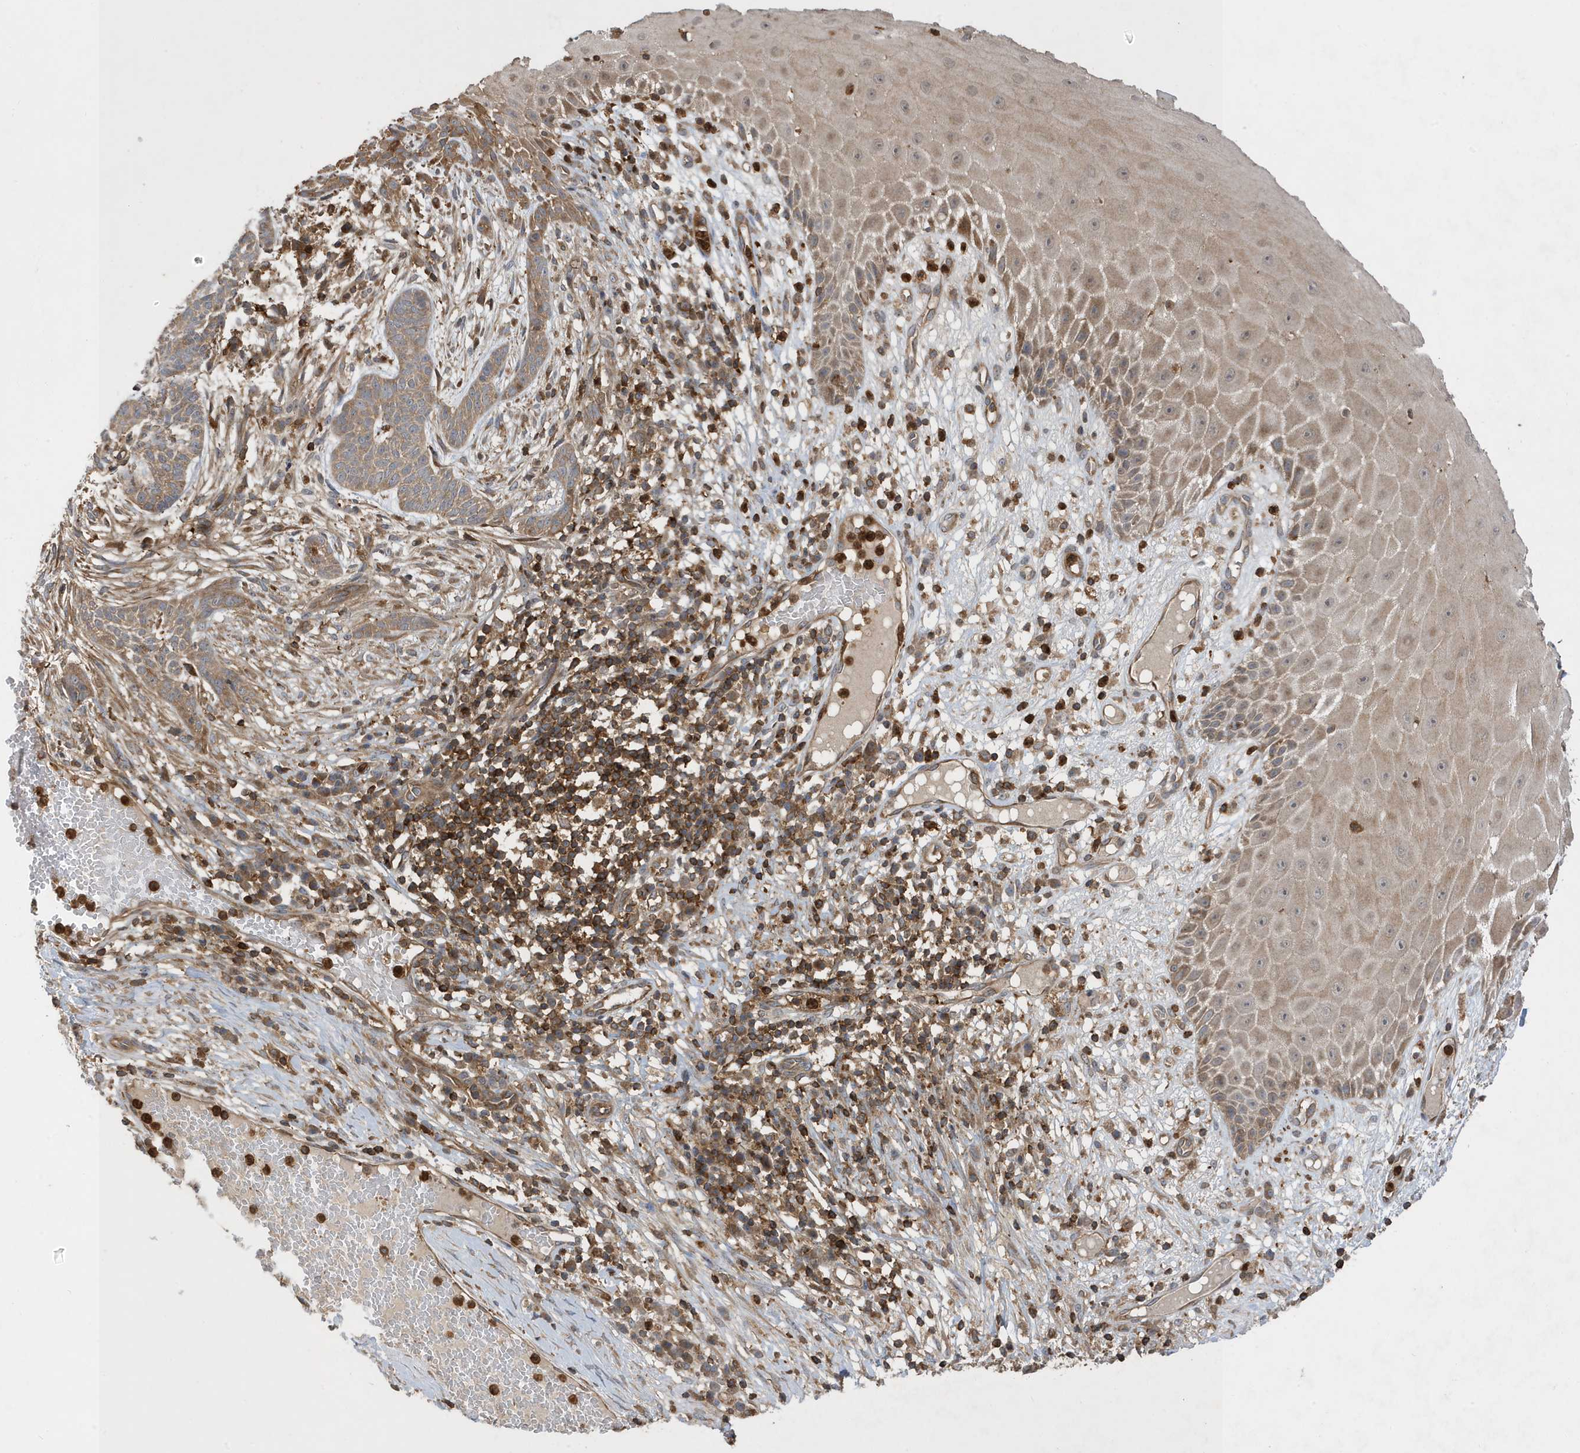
{"staining": {"intensity": "moderate", "quantity": ">75%", "location": "cytoplasmic/membranous"}, "tissue": "skin cancer", "cell_type": "Tumor cells", "image_type": "cancer", "snomed": [{"axis": "morphology", "description": "Normal tissue, NOS"}, {"axis": "morphology", "description": "Basal cell carcinoma"}, {"axis": "topography", "description": "Skin"}], "caption": "Skin cancer (basal cell carcinoma) tissue displays moderate cytoplasmic/membranous staining in about >75% of tumor cells The protein of interest is stained brown, and the nuclei are stained in blue (DAB IHC with brightfield microscopy, high magnification).", "gene": "LAPTM4A", "patient": {"sex": "male", "age": 64}}